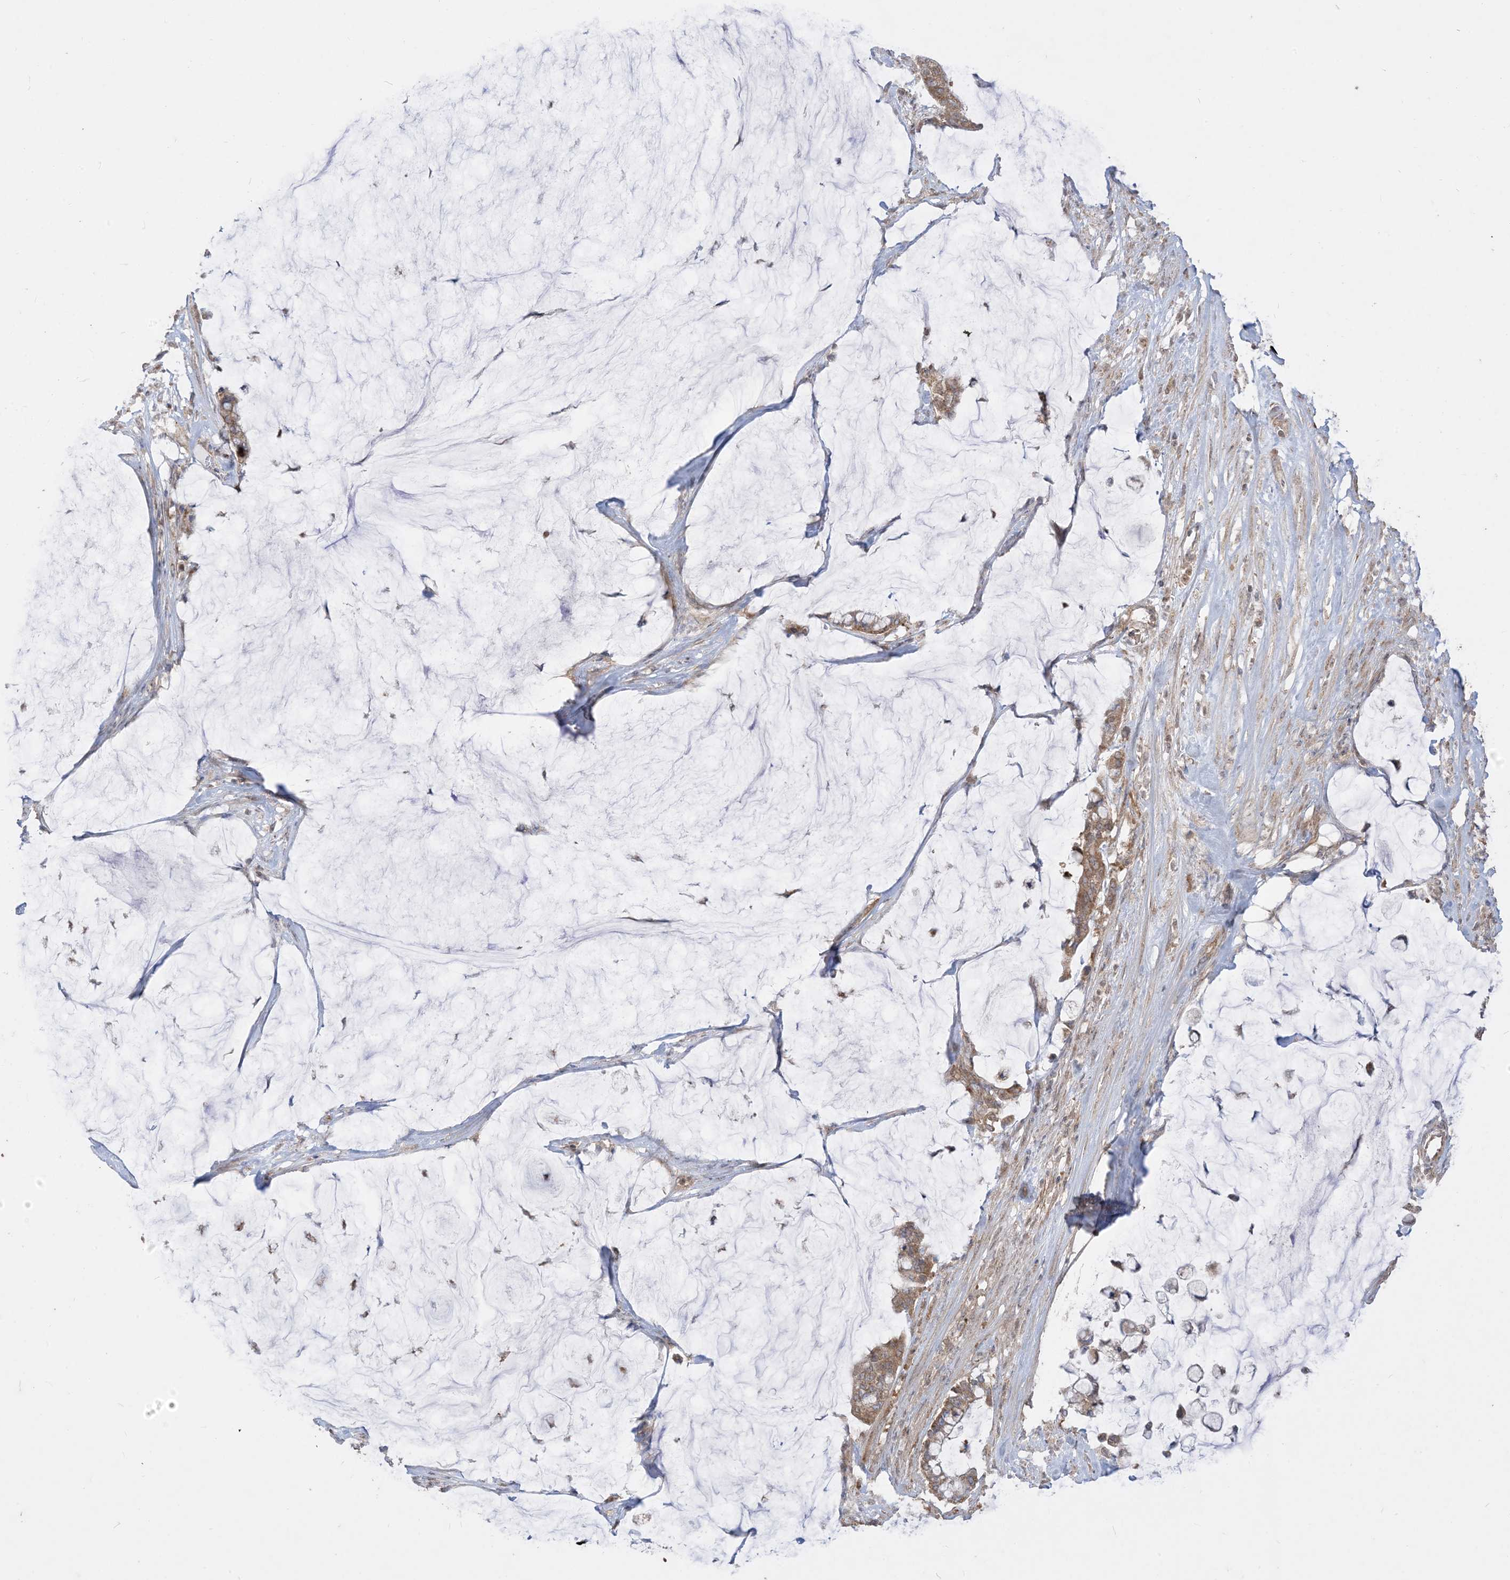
{"staining": {"intensity": "strong", "quantity": ">75%", "location": "cytoplasmic/membranous"}, "tissue": "pancreatic cancer", "cell_type": "Tumor cells", "image_type": "cancer", "snomed": [{"axis": "morphology", "description": "Adenocarcinoma, NOS"}, {"axis": "topography", "description": "Pancreas"}], "caption": "Immunohistochemistry (IHC) of human pancreatic cancer (adenocarcinoma) reveals high levels of strong cytoplasmic/membranous expression in approximately >75% of tumor cells.", "gene": "SIRT3", "patient": {"sex": "male", "age": 41}}